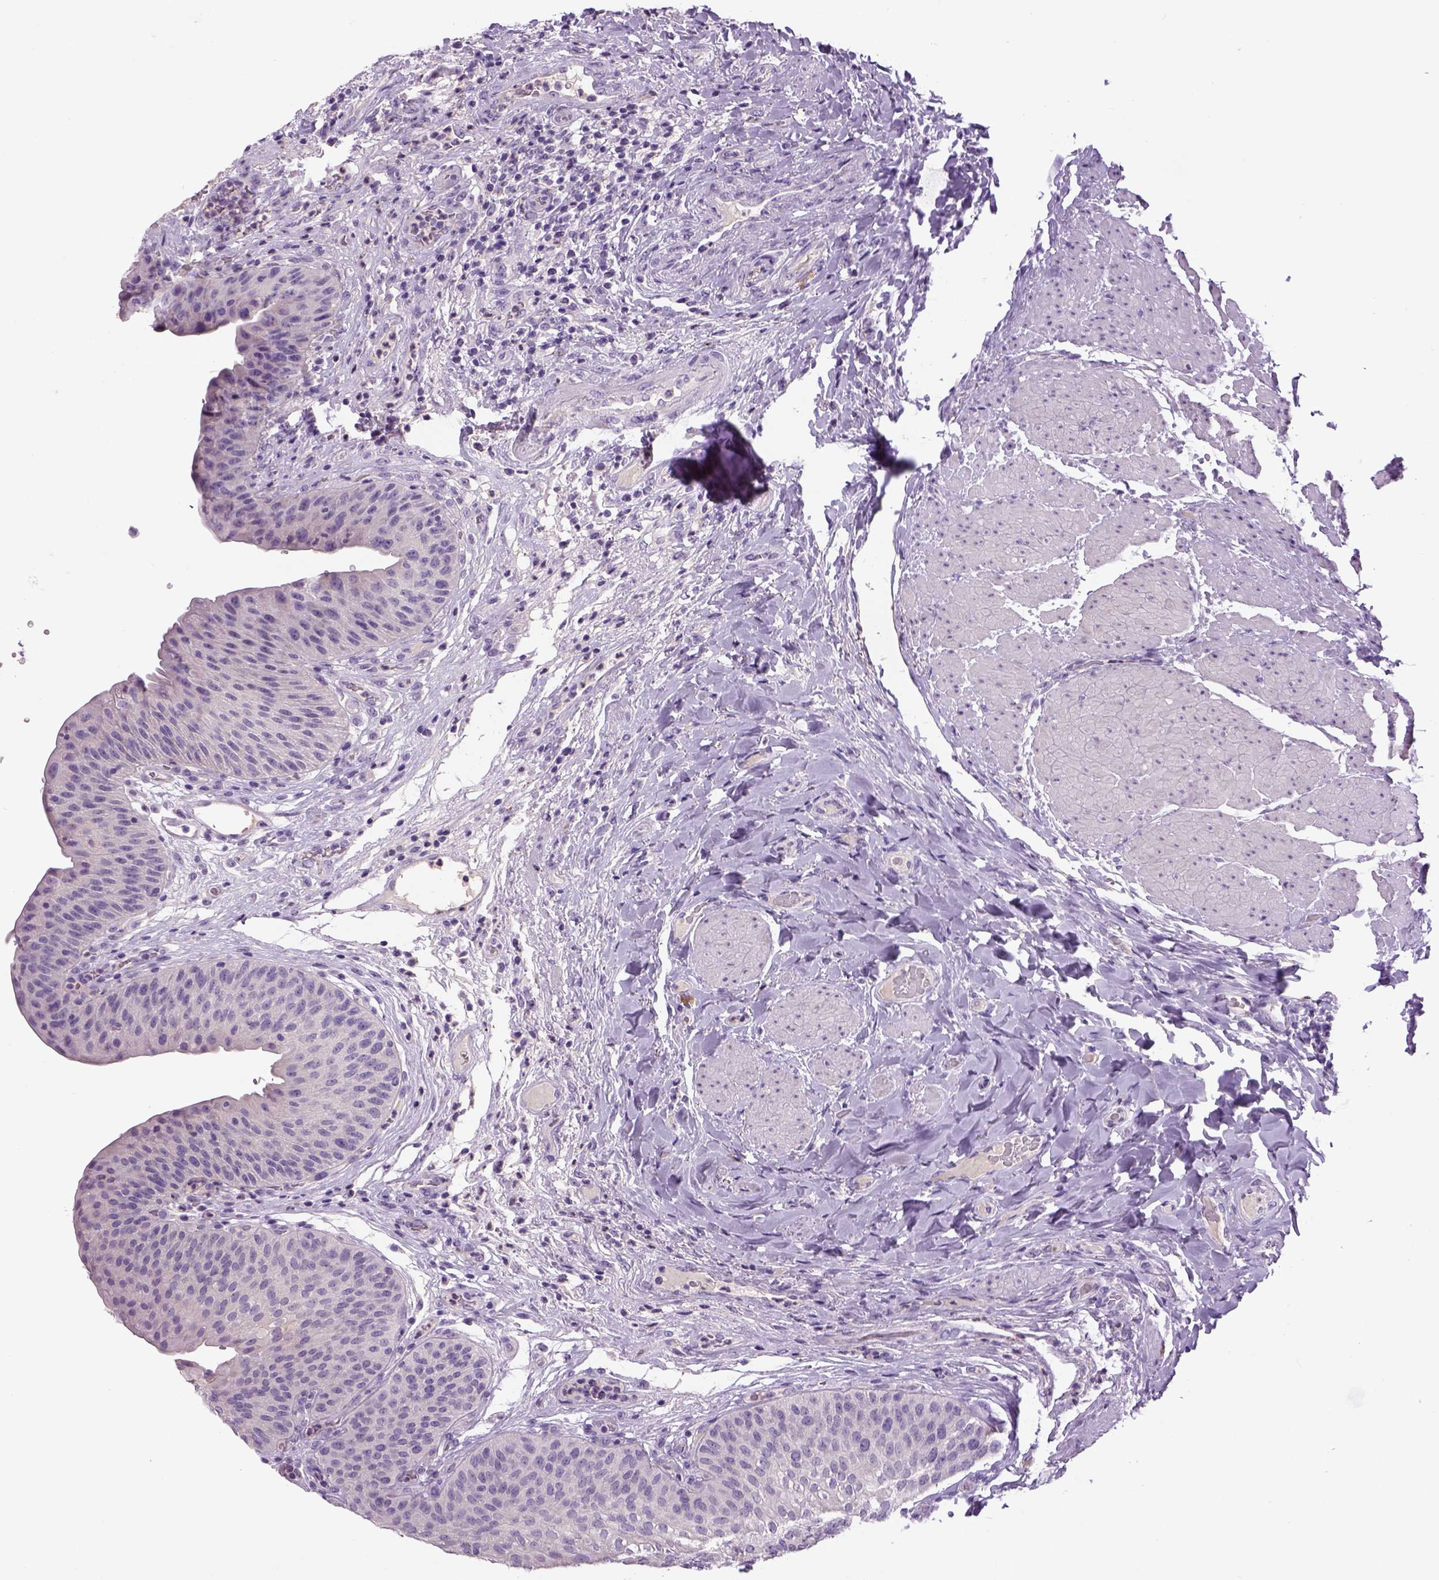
{"staining": {"intensity": "negative", "quantity": "none", "location": "none"}, "tissue": "urinary bladder", "cell_type": "Urothelial cells", "image_type": "normal", "snomed": [{"axis": "morphology", "description": "Normal tissue, NOS"}, {"axis": "topography", "description": "Urinary bladder"}], "caption": "DAB (3,3'-diaminobenzidine) immunohistochemical staining of benign human urinary bladder displays no significant positivity in urothelial cells.", "gene": "DBH", "patient": {"sex": "male", "age": 66}}